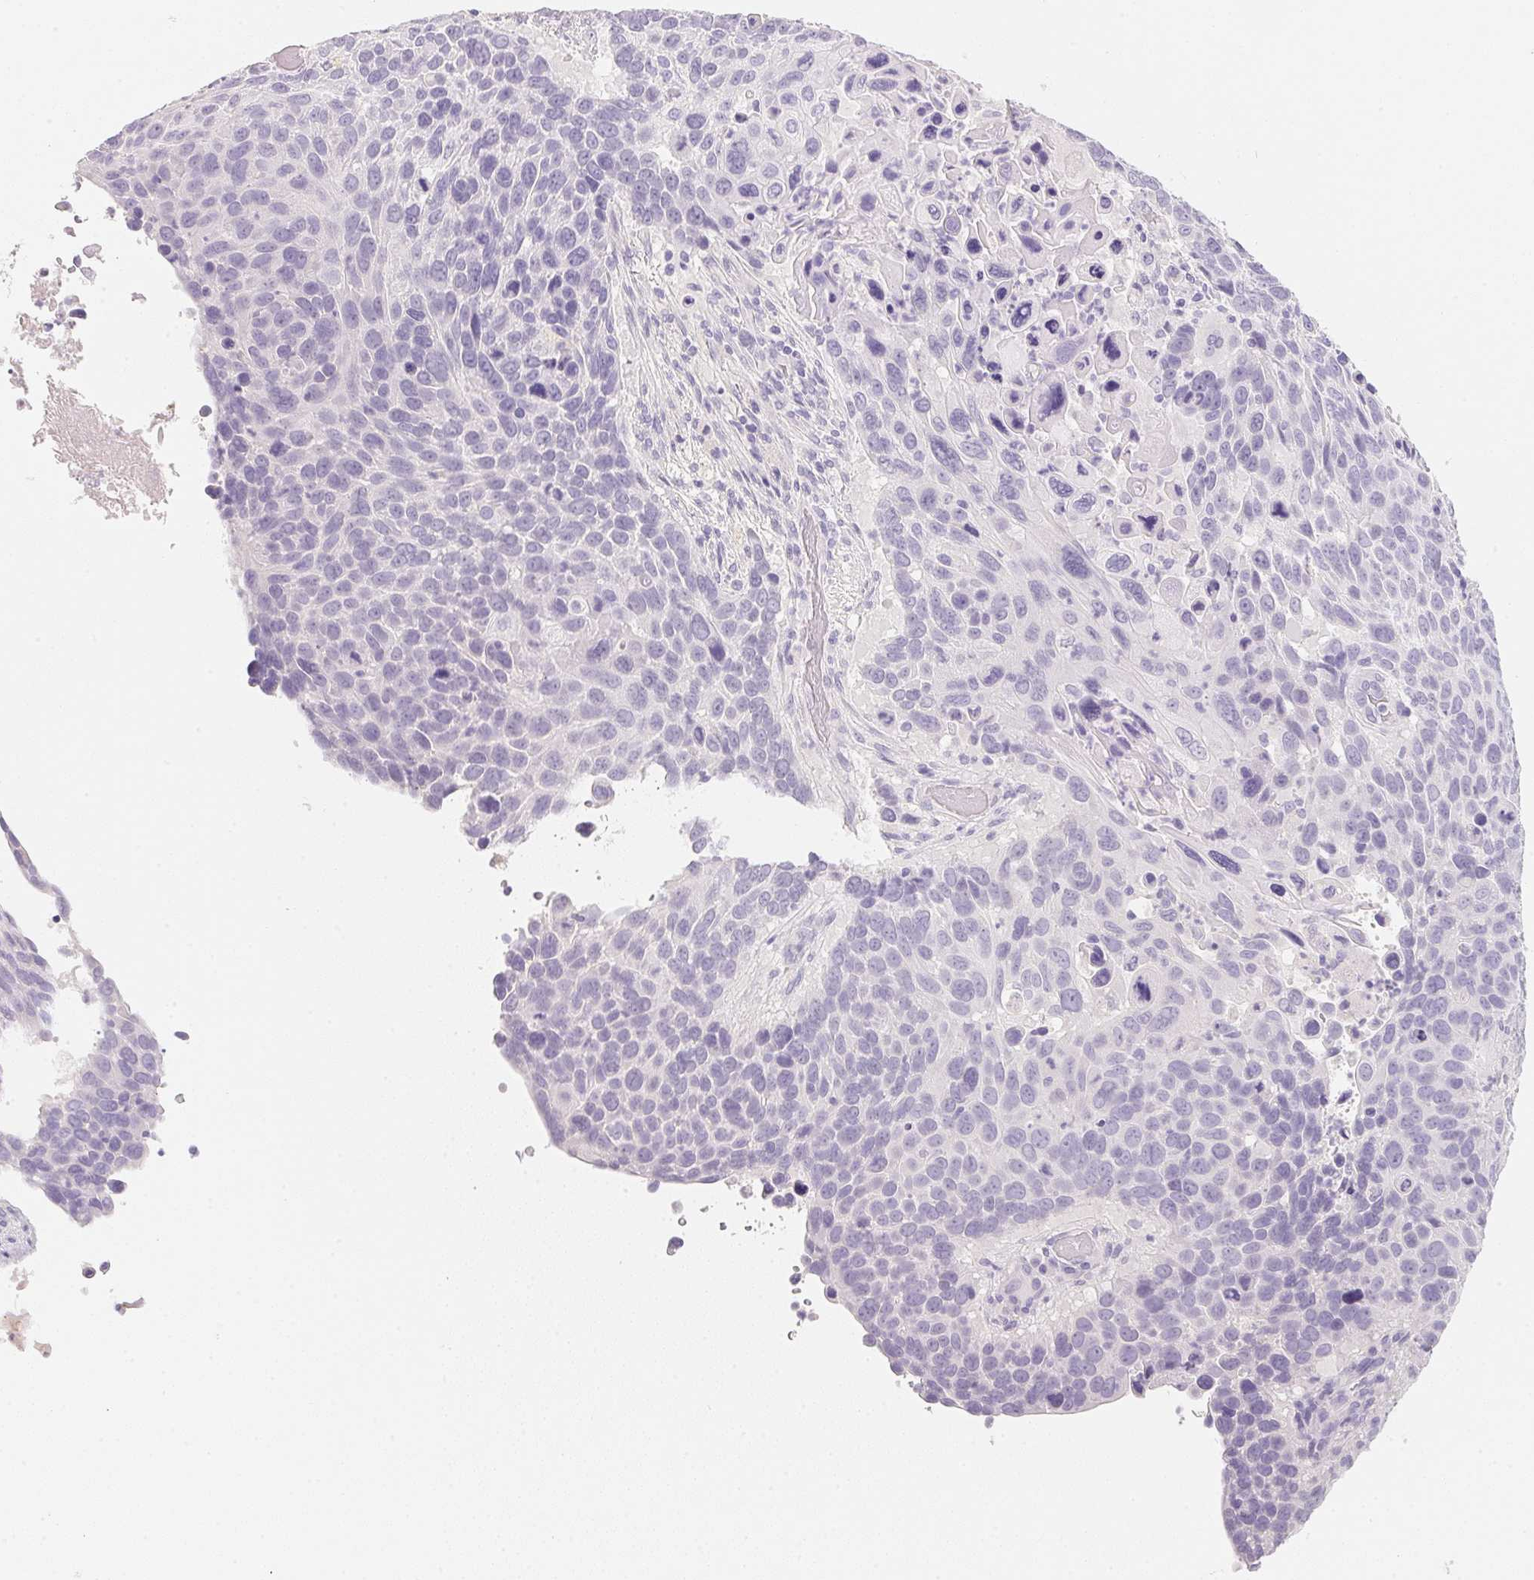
{"staining": {"intensity": "negative", "quantity": "none", "location": "none"}, "tissue": "lung cancer", "cell_type": "Tumor cells", "image_type": "cancer", "snomed": [{"axis": "morphology", "description": "Squamous cell carcinoma, NOS"}, {"axis": "topography", "description": "Lung"}], "caption": "A micrograph of lung squamous cell carcinoma stained for a protein displays no brown staining in tumor cells.", "gene": "ACP3", "patient": {"sex": "male", "age": 68}}